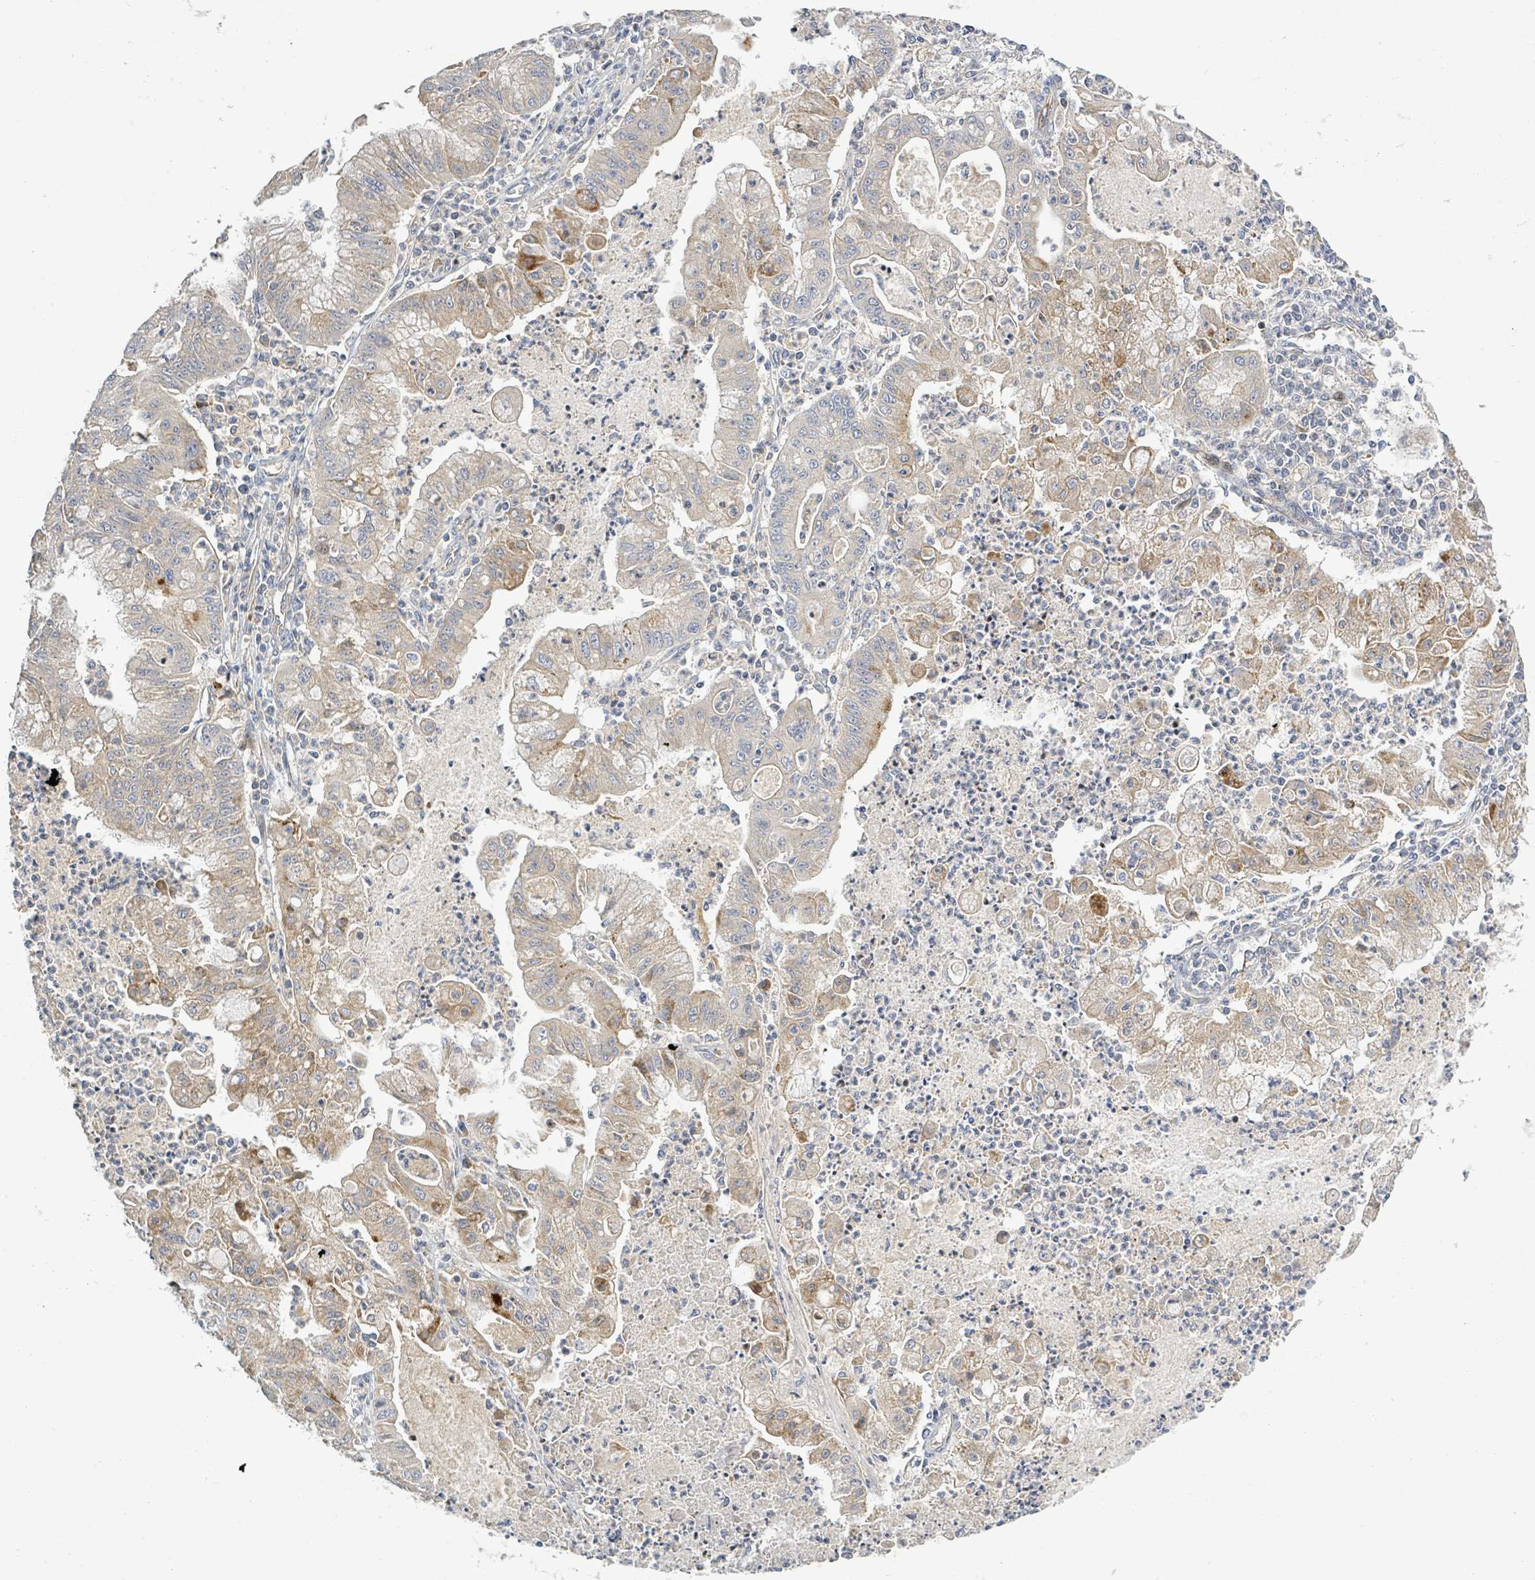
{"staining": {"intensity": "weak", "quantity": ">75%", "location": "cytoplasmic/membranous"}, "tissue": "ovarian cancer", "cell_type": "Tumor cells", "image_type": "cancer", "snomed": [{"axis": "morphology", "description": "Cystadenocarcinoma, mucinous, NOS"}, {"axis": "topography", "description": "Ovary"}], "caption": "Immunohistochemical staining of human ovarian mucinous cystadenocarcinoma exhibits low levels of weak cytoplasmic/membranous protein positivity in about >75% of tumor cells.", "gene": "CFAP210", "patient": {"sex": "female", "age": 70}}